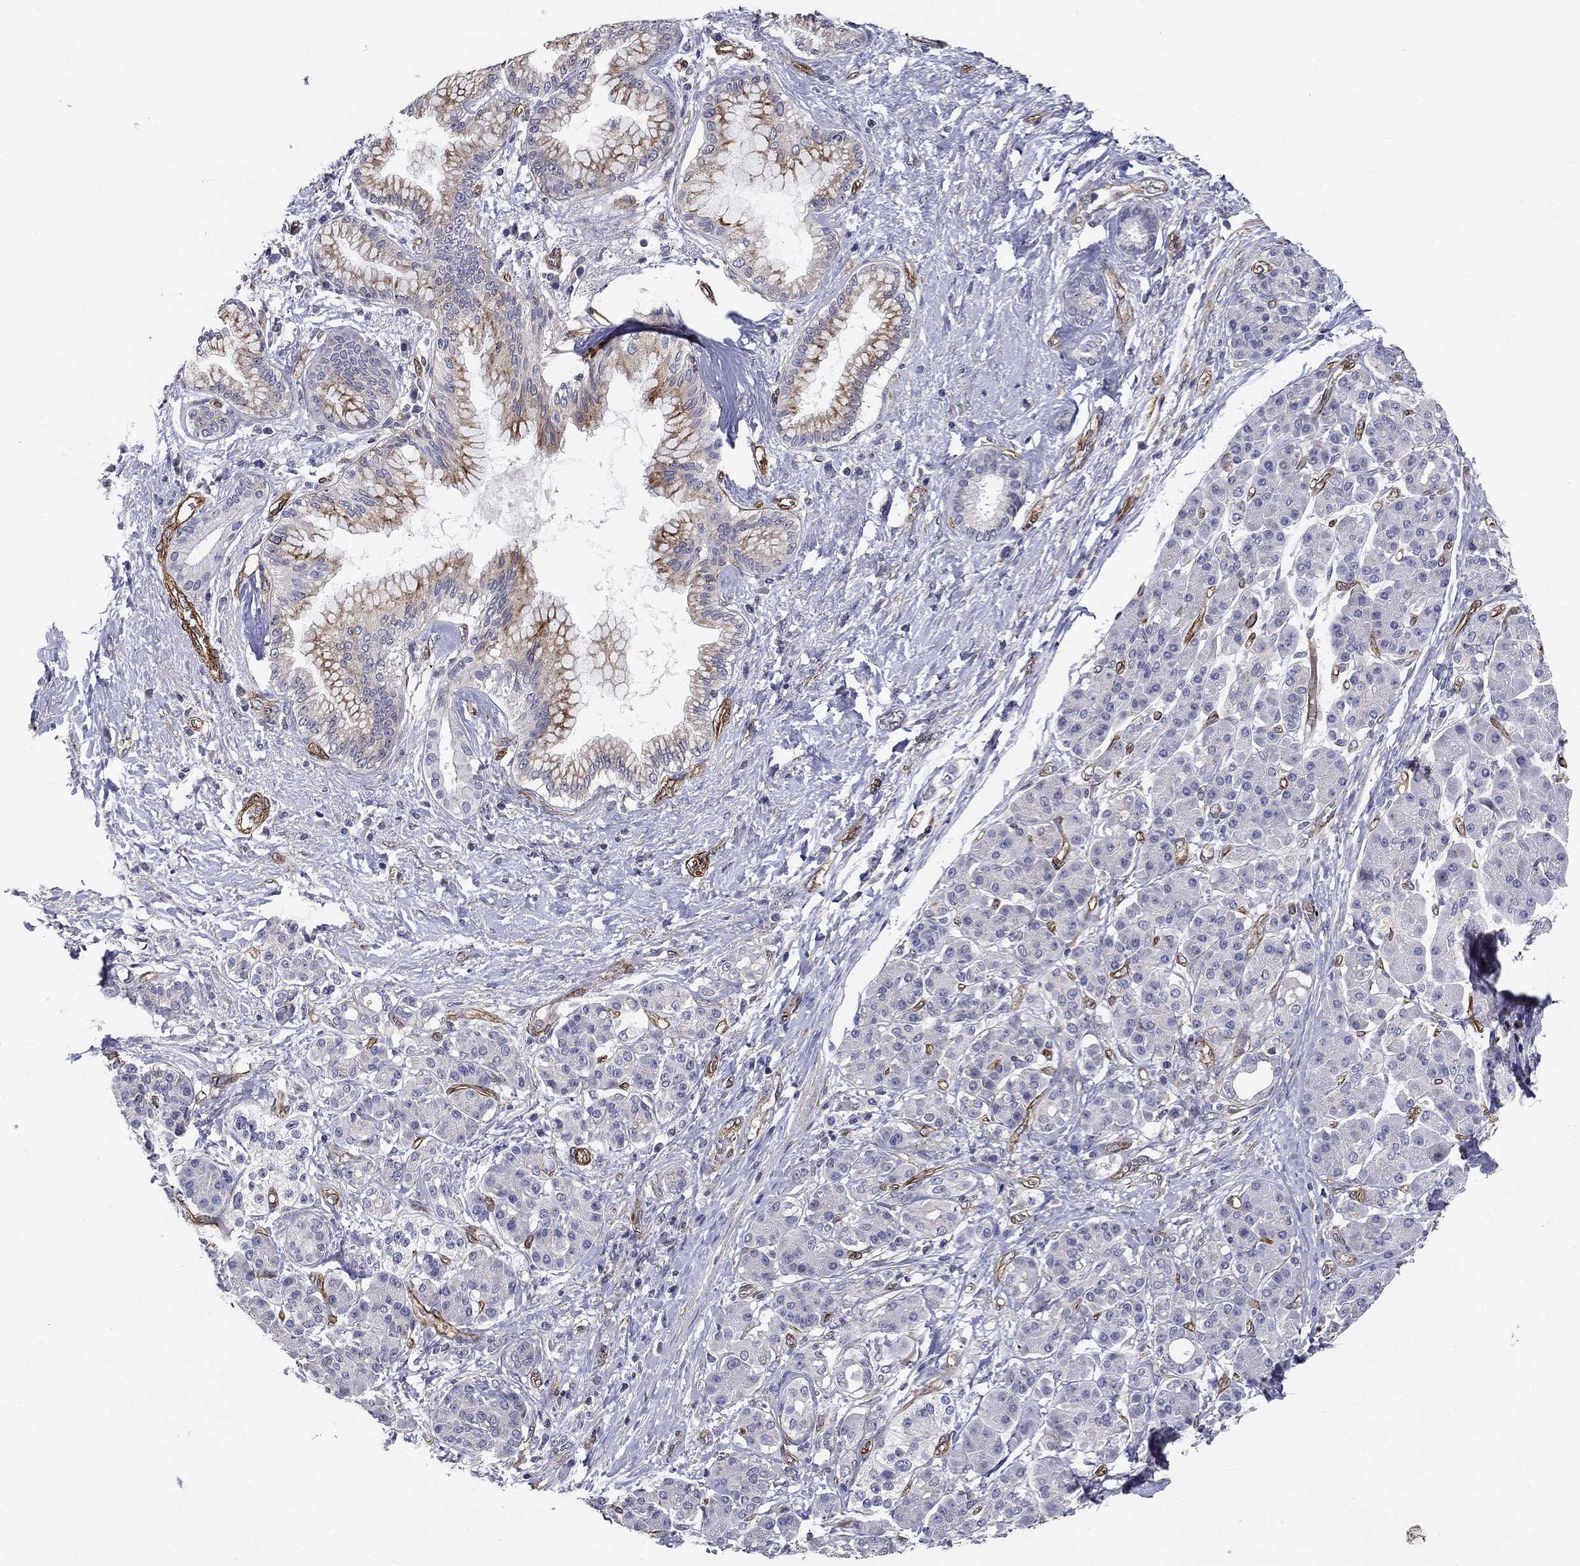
{"staining": {"intensity": "moderate", "quantity": "25%-75%", "location": "cytoplasmic/membranous"}, "tissue": "pancreatic cancer", "cell_type": "Tumor cells", "image_type": "cancer", "snomed": [{"axis": "morphology", "description": "Adenocarcinoma, NOS"}, {"axis": "topography", "description": "Pancreas"}], "caption": "Brown immunohistochemical staining in adenocarcinoma (pancreatic) shows moderate cytoplasmic/membranous staining in about 25%-75% of tumor cells.", "gene": "SYNC", "patient": {"sex": "female", "age": 73}}